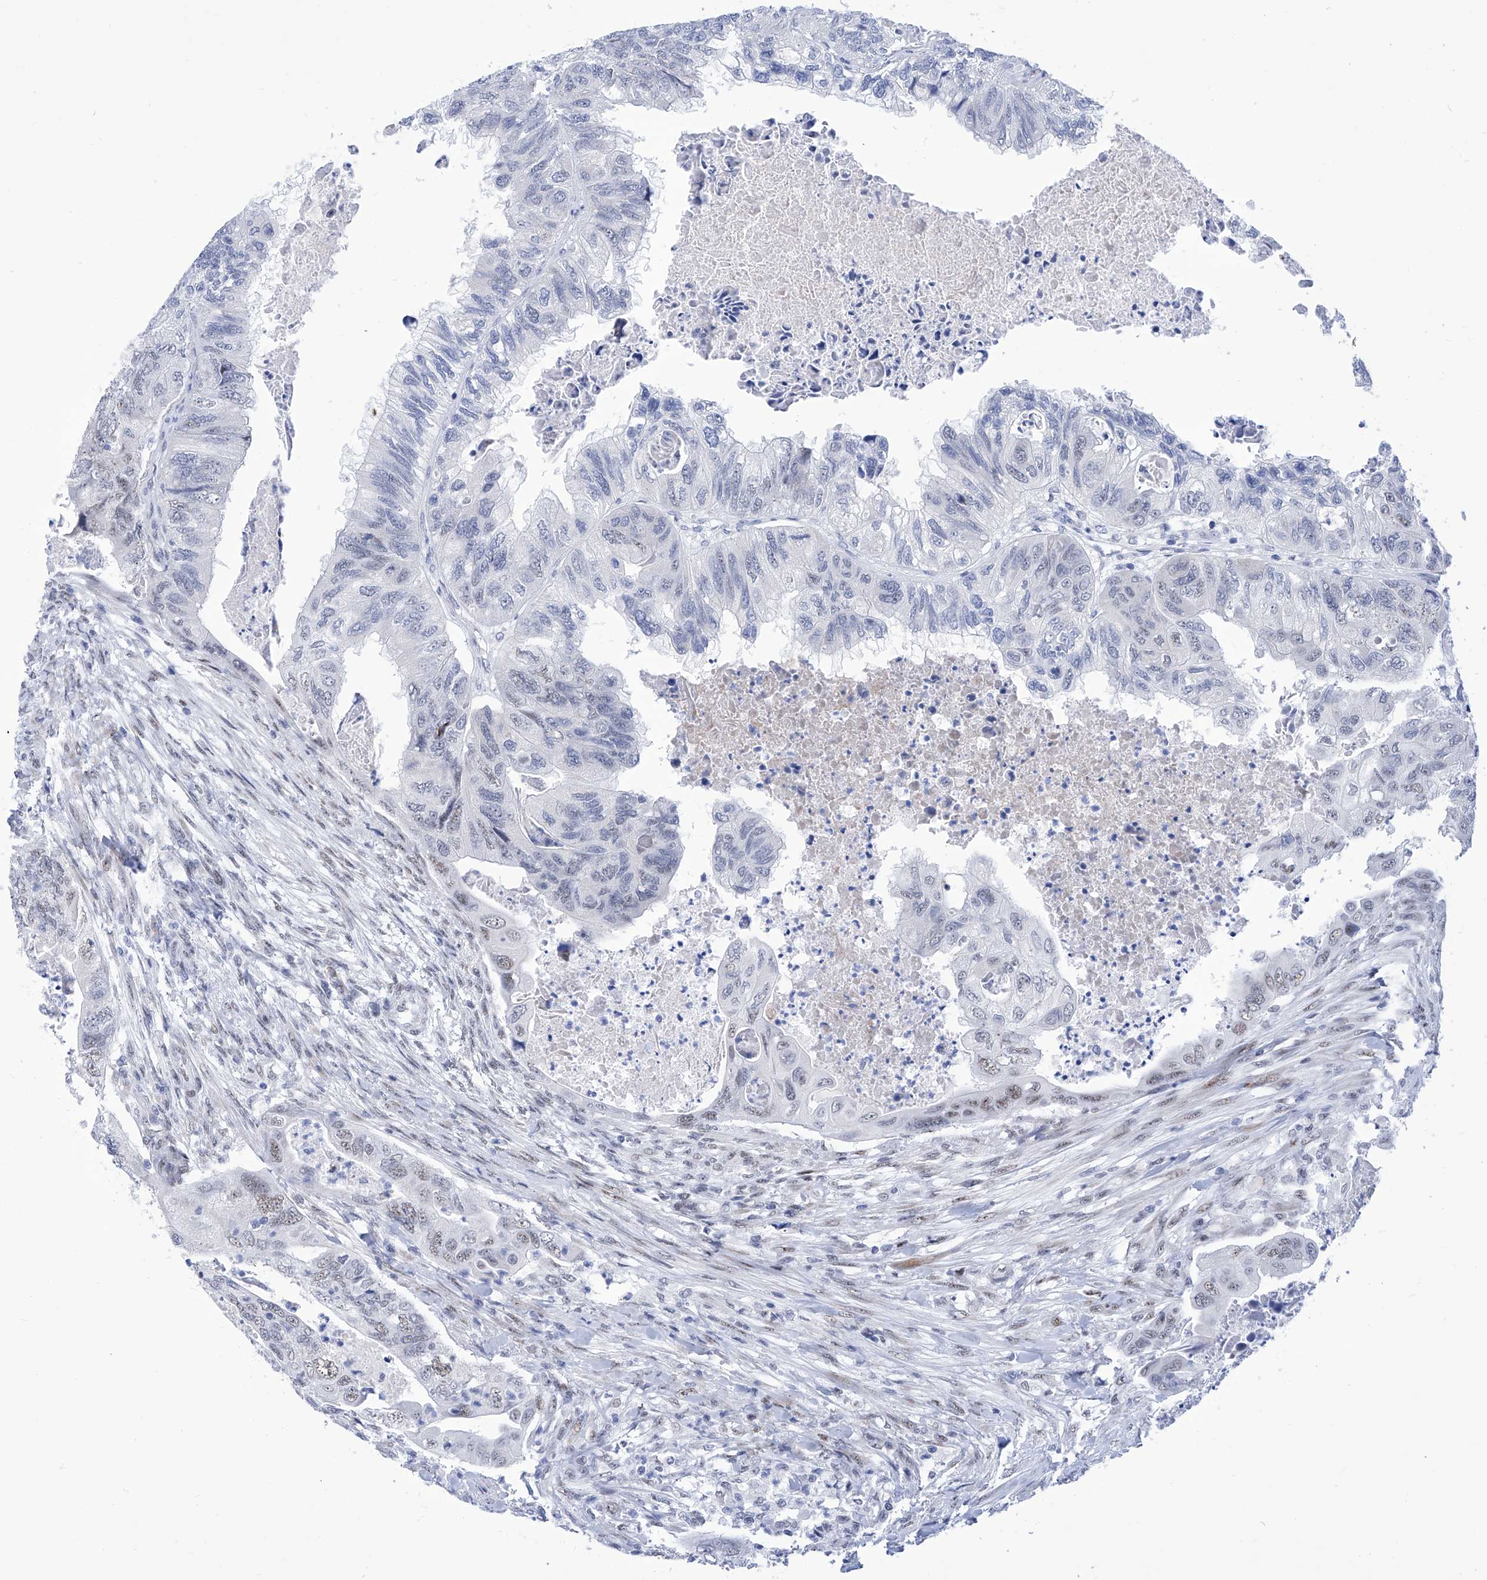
{"staining": {"intensity": "weak", "quantity": "<25%", "location": "nuclear"}, "tissue": "colorectal cancer", "cell_type": "Tumor cells", "image_type": "cancer", "snomed": [{"axis": "morphology", "description": "Adenocarcinoma, NOS"}, {"axis": "topography", "description": "Rectum"}], "caption": "Tumor cells show no significant protein staining in colorectal adenocarcinoma.", "gene": "SART1", "patient": {"sex": "male", "age": 63}}